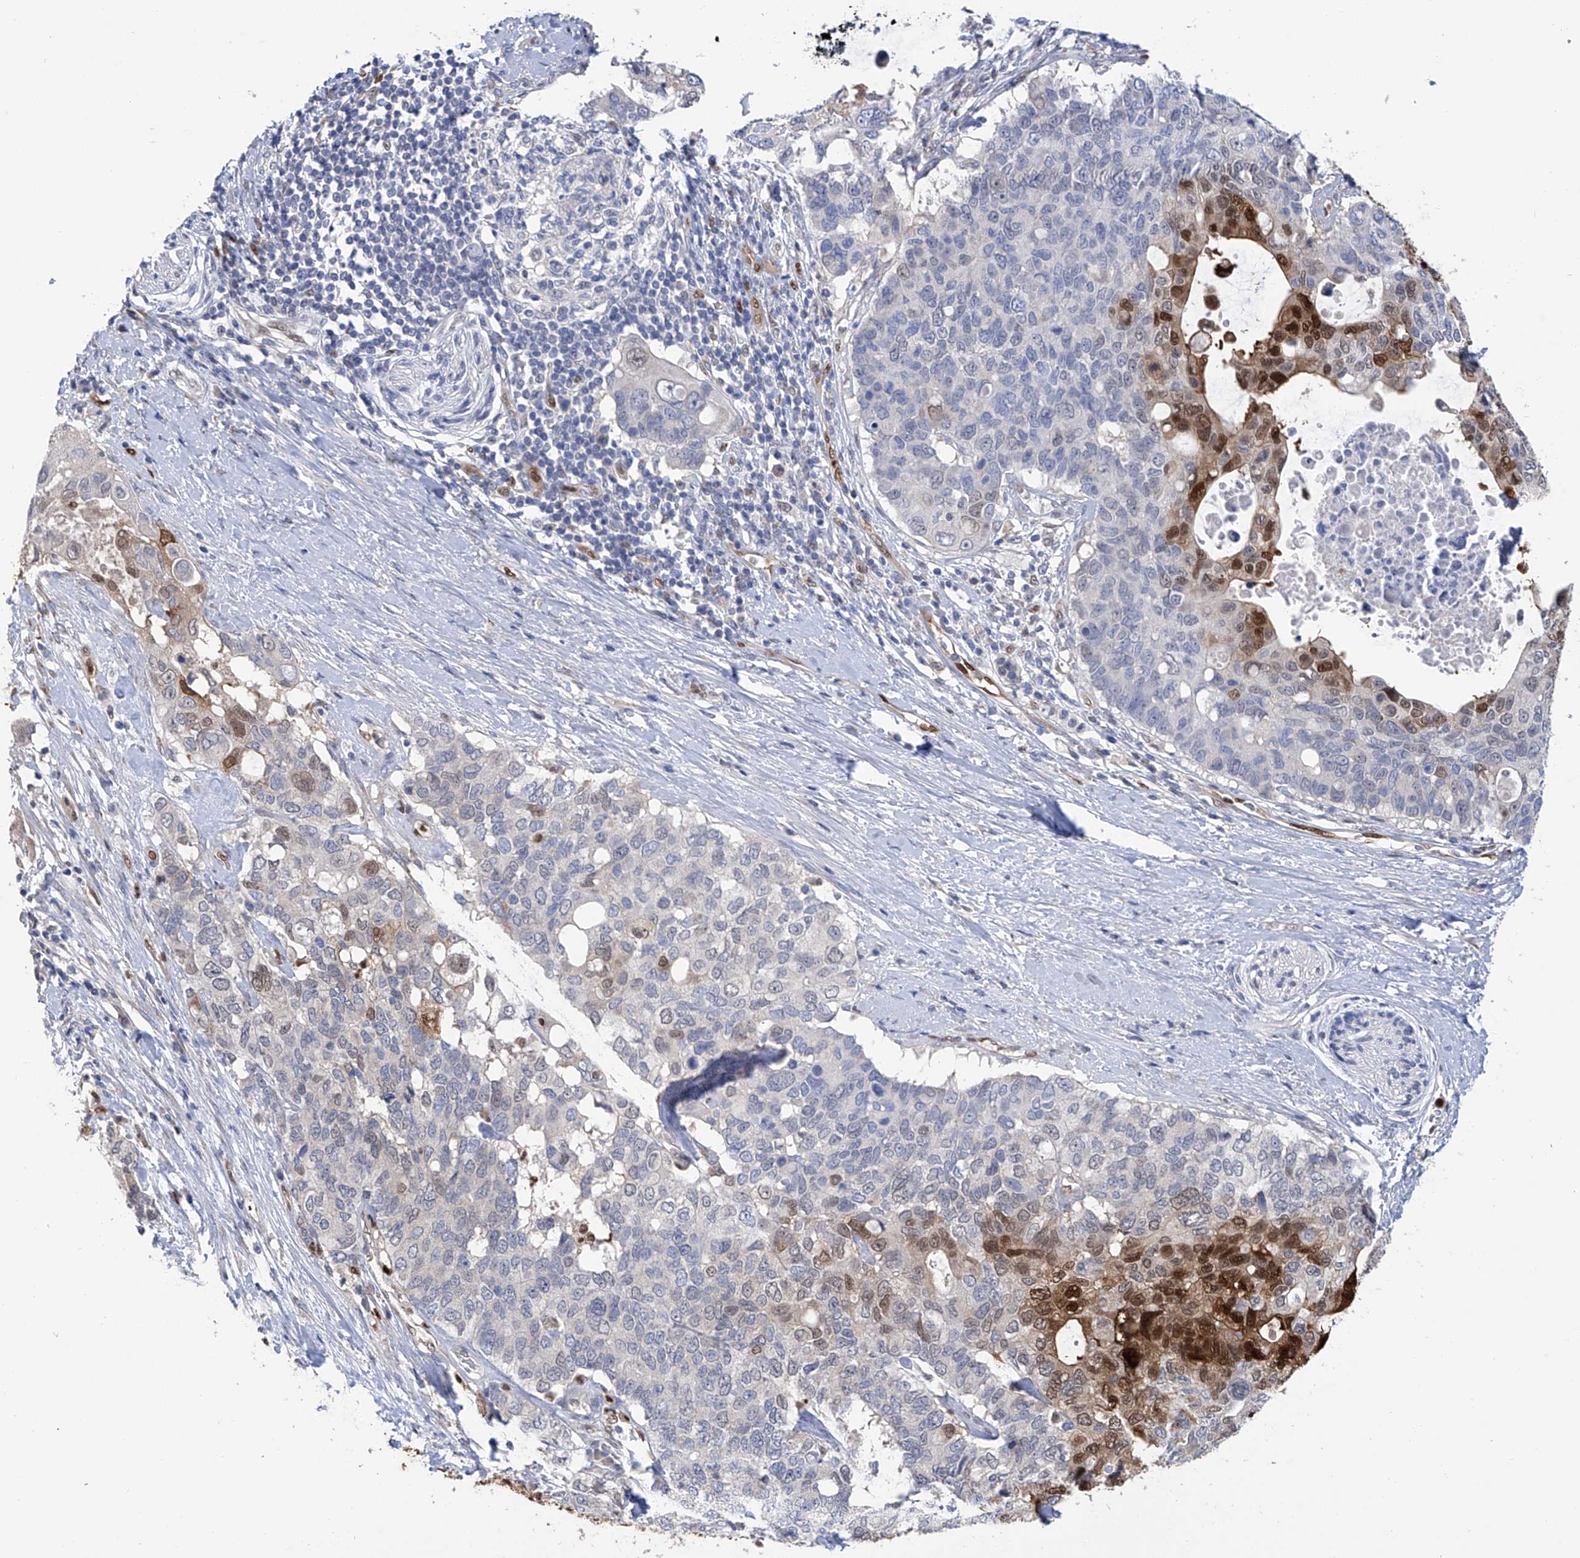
{"staining": {"intensity": "strong", "quantity": "<25%", "location": "cytoplasmic/membranous,nuclear"}, "tissue": "pancreatic cancer", "cell_type": "Tumor cells", "image_type": "cancer", "snomed": [{"axis": "morphology", "description": "Adenocarcinoma, NOS"}, {"axis": "topography", "description": "Pancreas"}], "caption": "Human adenocarcinoma (pancreatic) stained for a protein (brown) shows strong cytoplasmic/membranous and nuclear positive staining in approximately <25% of tumor cells.", "gene": "PHF20", "patient": {"sex": "female", "age": 56}}